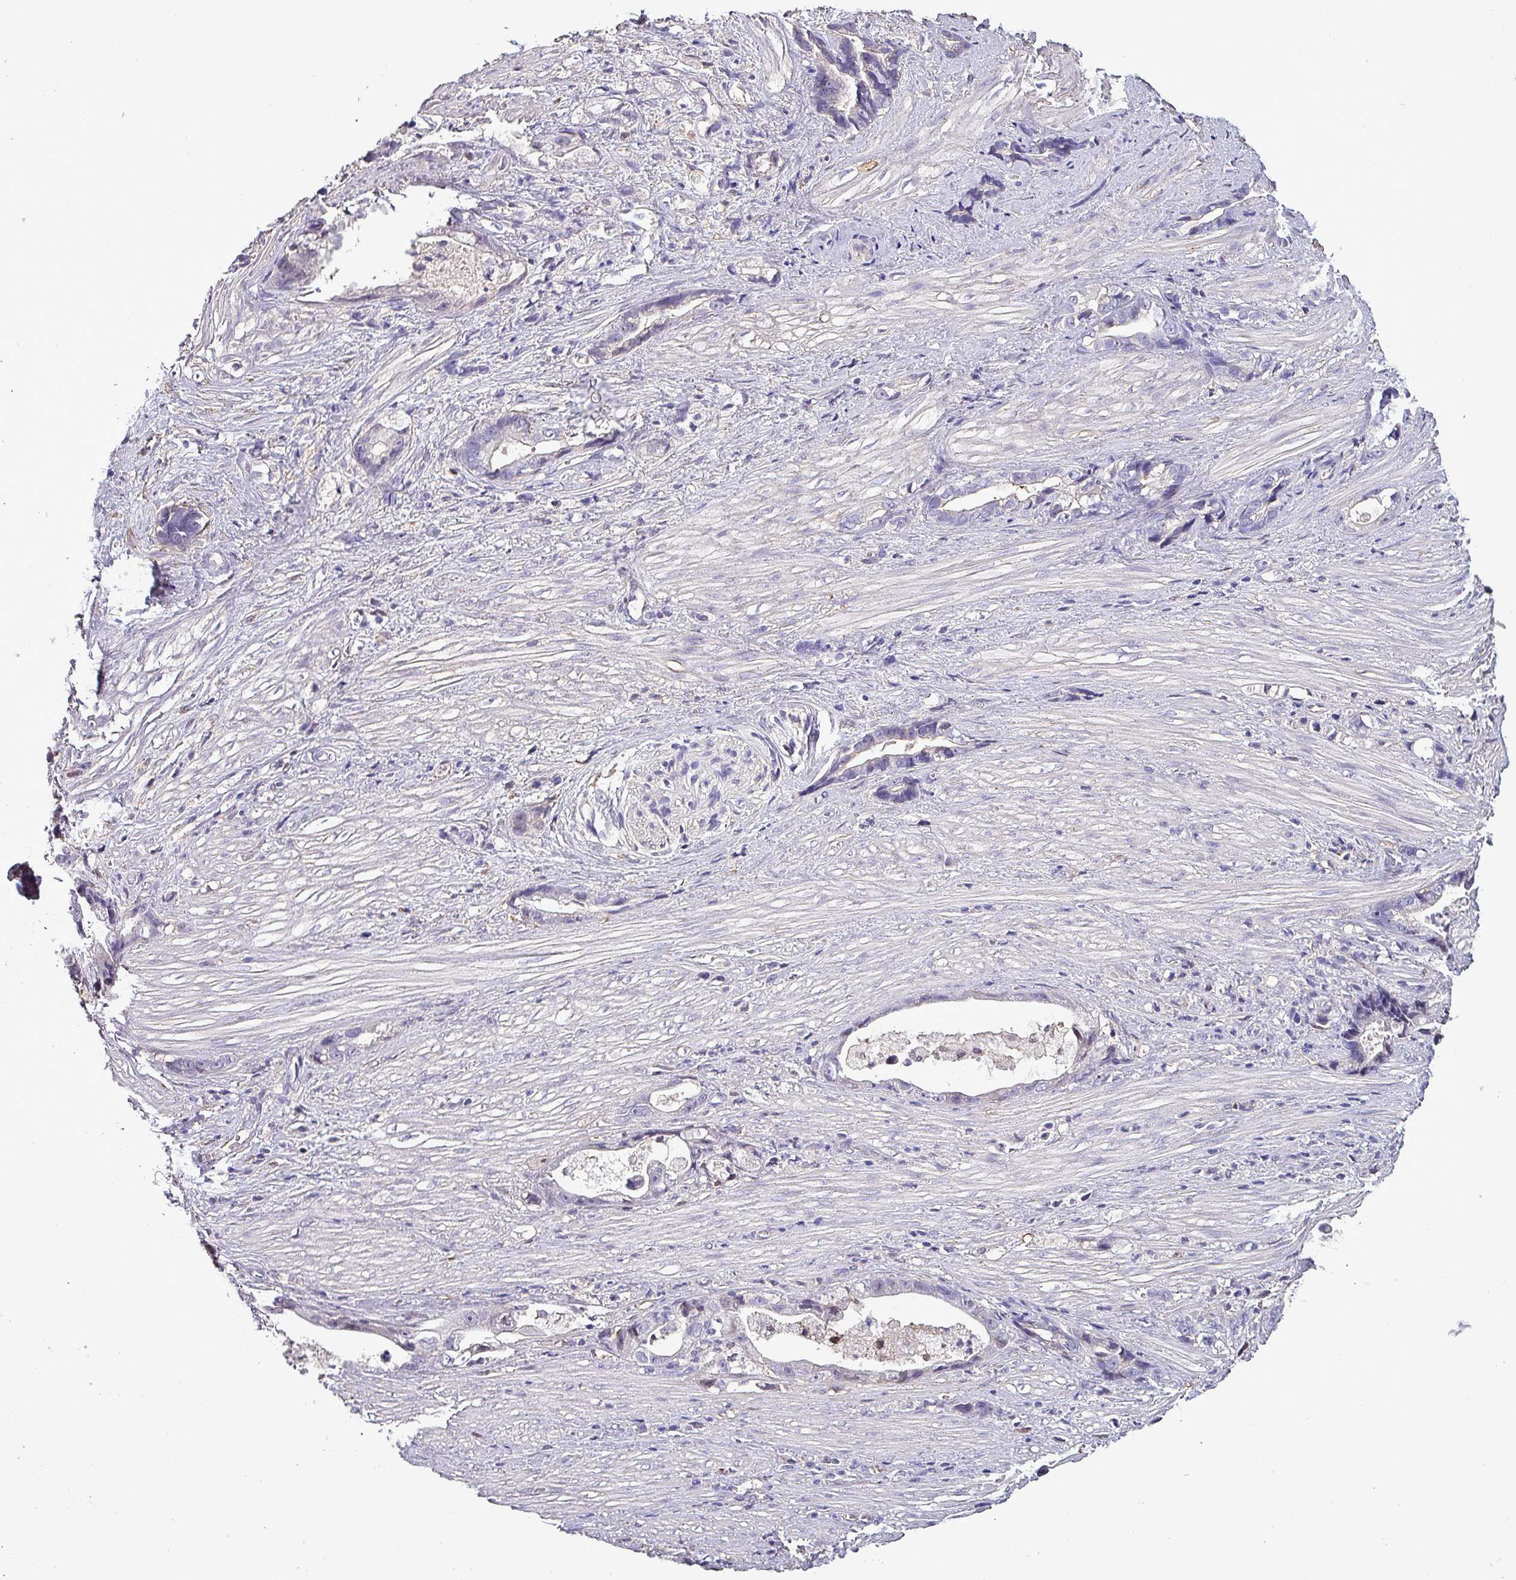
{"staining": {"intensity": "negative", "quantity": "none", "location": "none"}, "tissue": "stomach cancer", "cell_type": "Tumor cells", "image_type": "cancer", "snomed": [{"axis": "morphology", "description": "Adenocarcinoma, NOS"}, {"axis": "topography", "description": "Stomach"}], "caption": "DAB immunohistochemical staining of adenocarcinoma (stomach) displays no significant positivity in tumor cells.", "gene": "HTRA4", "patient": {"sex": "male", "age": 55}}